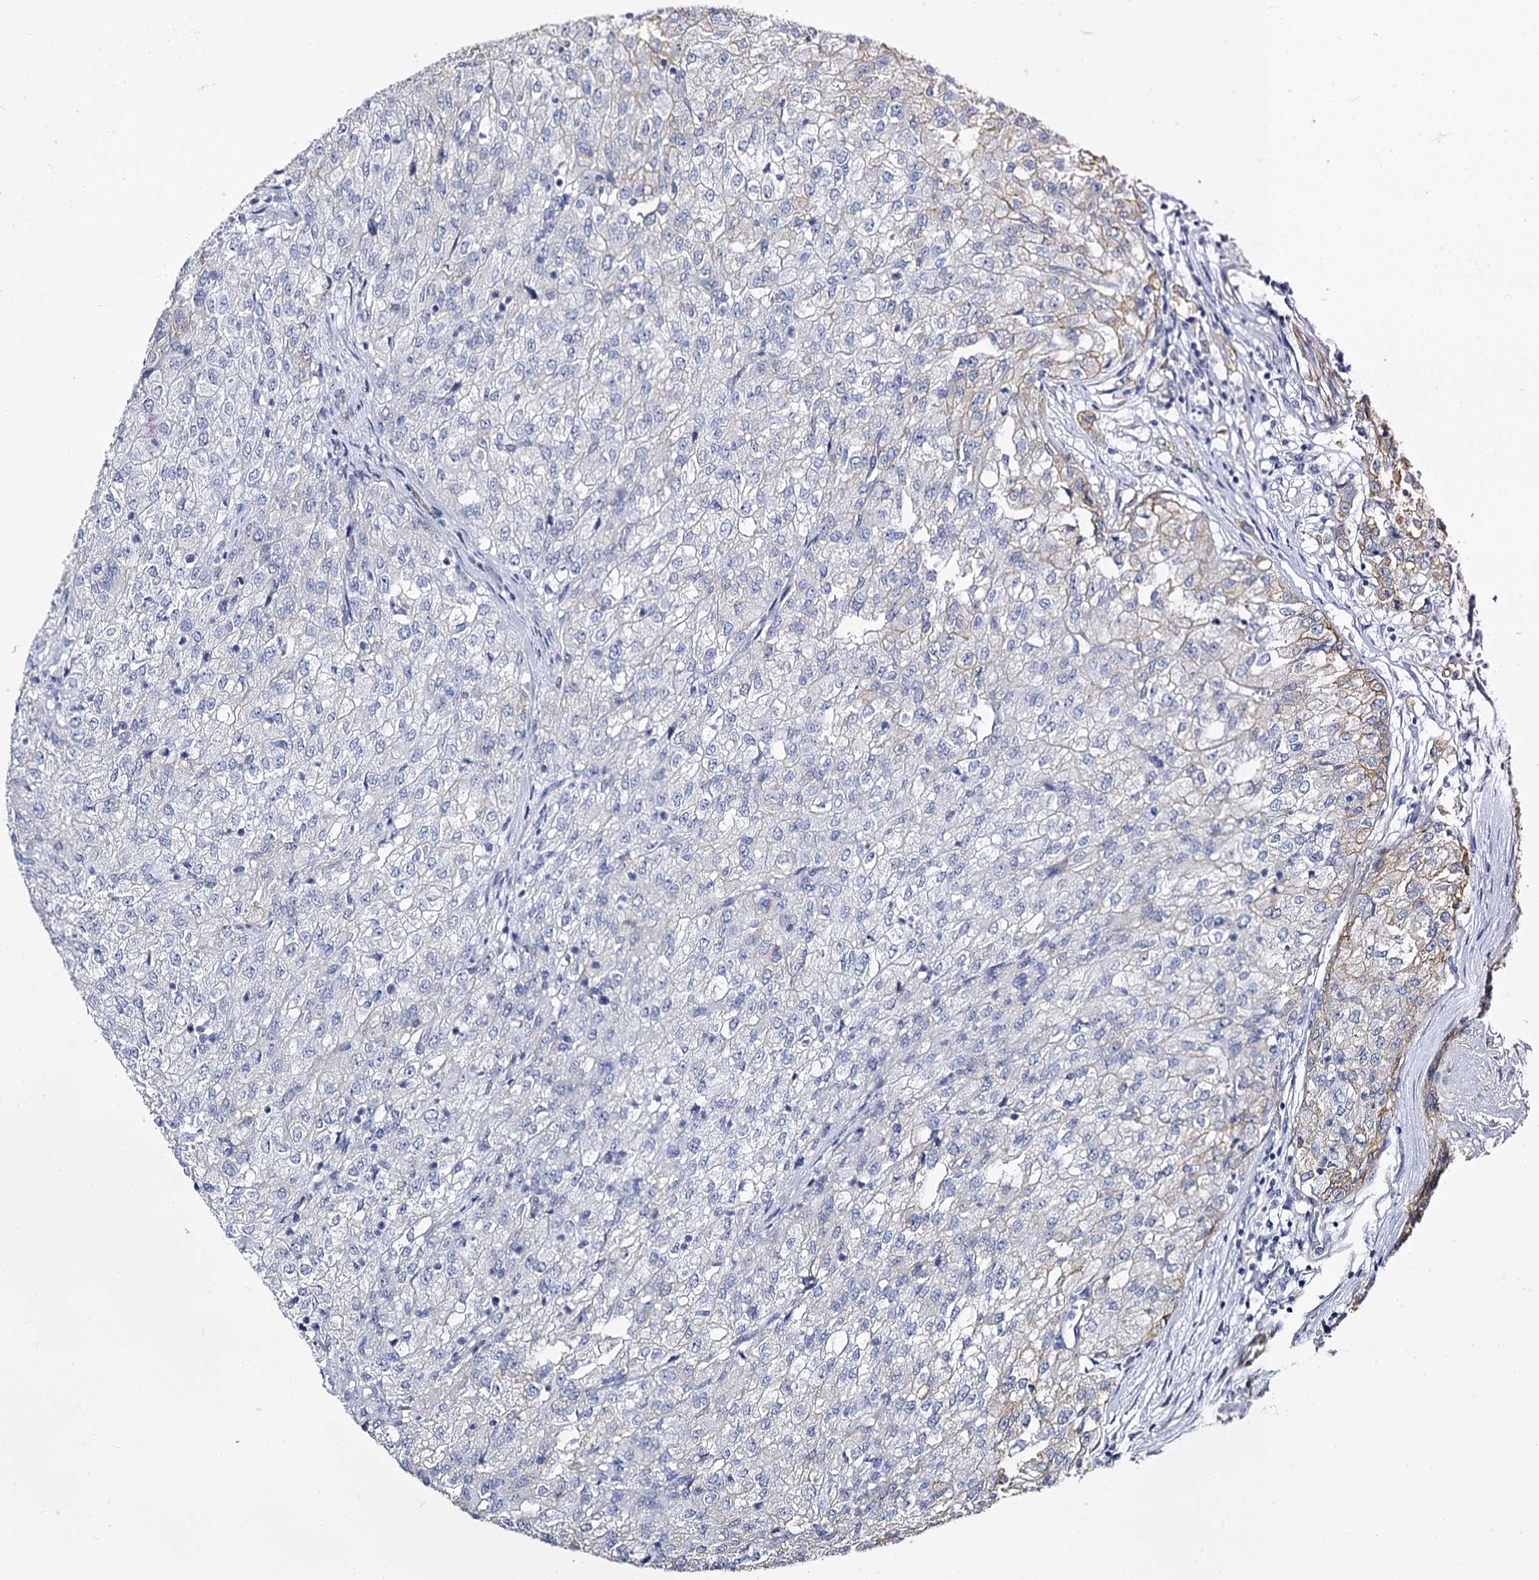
{"staining": {"intensity": "negative", "quantity": "none", "location": "none"}, "tissue": "renal cancer", "cell_type": "Tumor cells", "image_type": "cancer", "snomed": [{"axis": "morphology", "description": "Adenocarcinoma, NOS"}, {"axis": "topography", "description": "Kidney"}], "caption": "A histopathology image of human adenocarcinoma (renal) is negative for staining in tumor cells.", "gene": "CBFB", "patient": {"sex": "female", "age": 54}}